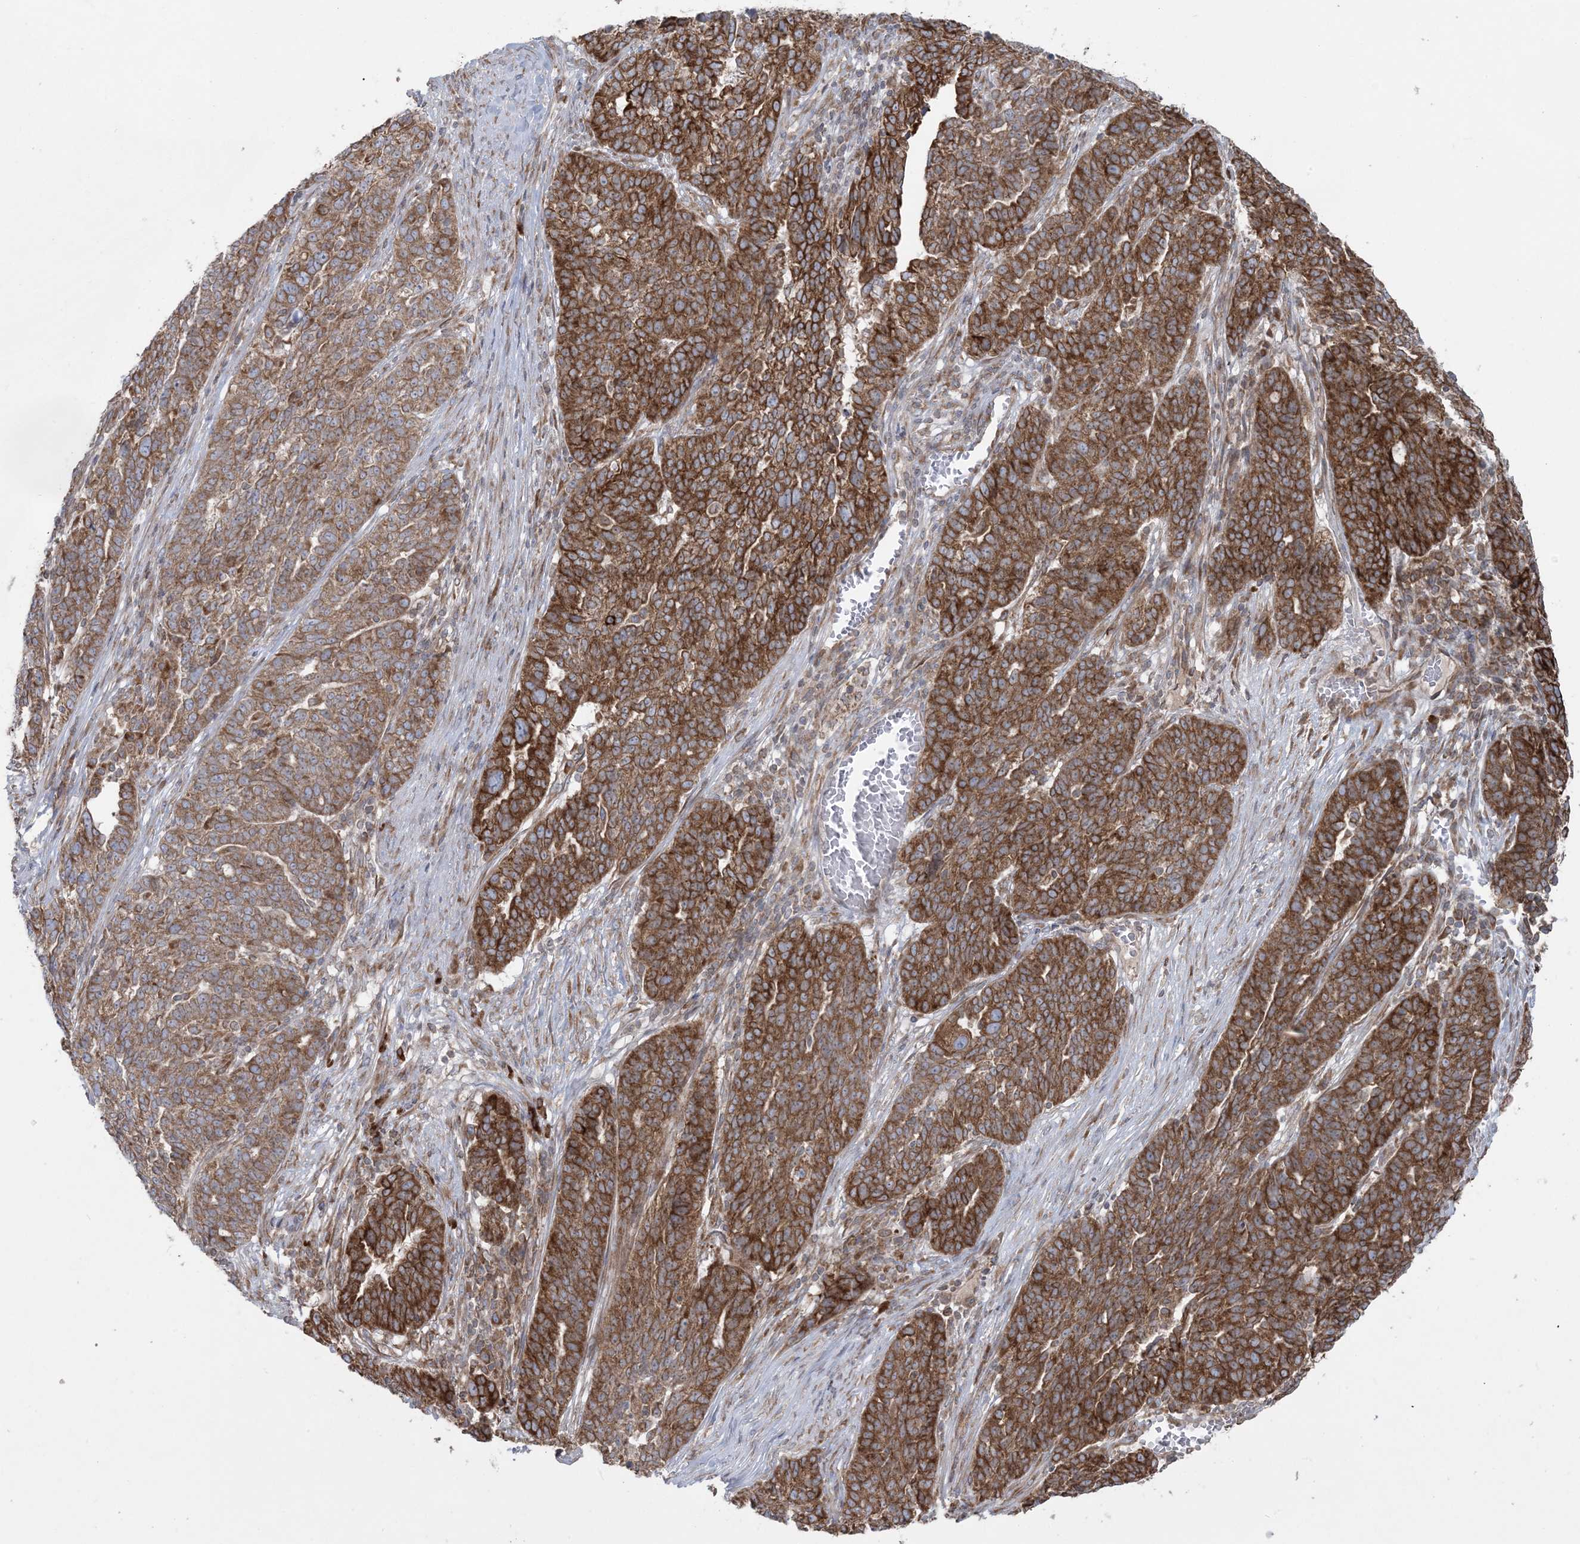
{"staining": {"intensity": "strong", "quantity": ">75%", "location": "cytoplasmic/membranous"}, "tissue": "ovarian cancer", "cell_type": "Tumor cells", "image_type": "cancer", "snomed": [{"axis": "morphology", "description": "Cystadenocarcinoma, serous, NOS"}, {"axis": "topography", "description": "Ovary"}], "caption": "A photomicrograph of human ovarian serous cystadenocarcinoma stained for a protein displays strong cytoplasmic/membranous brown staining in tumor cells. Ihc stains the protein of interest in brown and the nuclei are stained blue.", "gene": "UBXN4", "patient": {"sex": "female", "age": 59}}